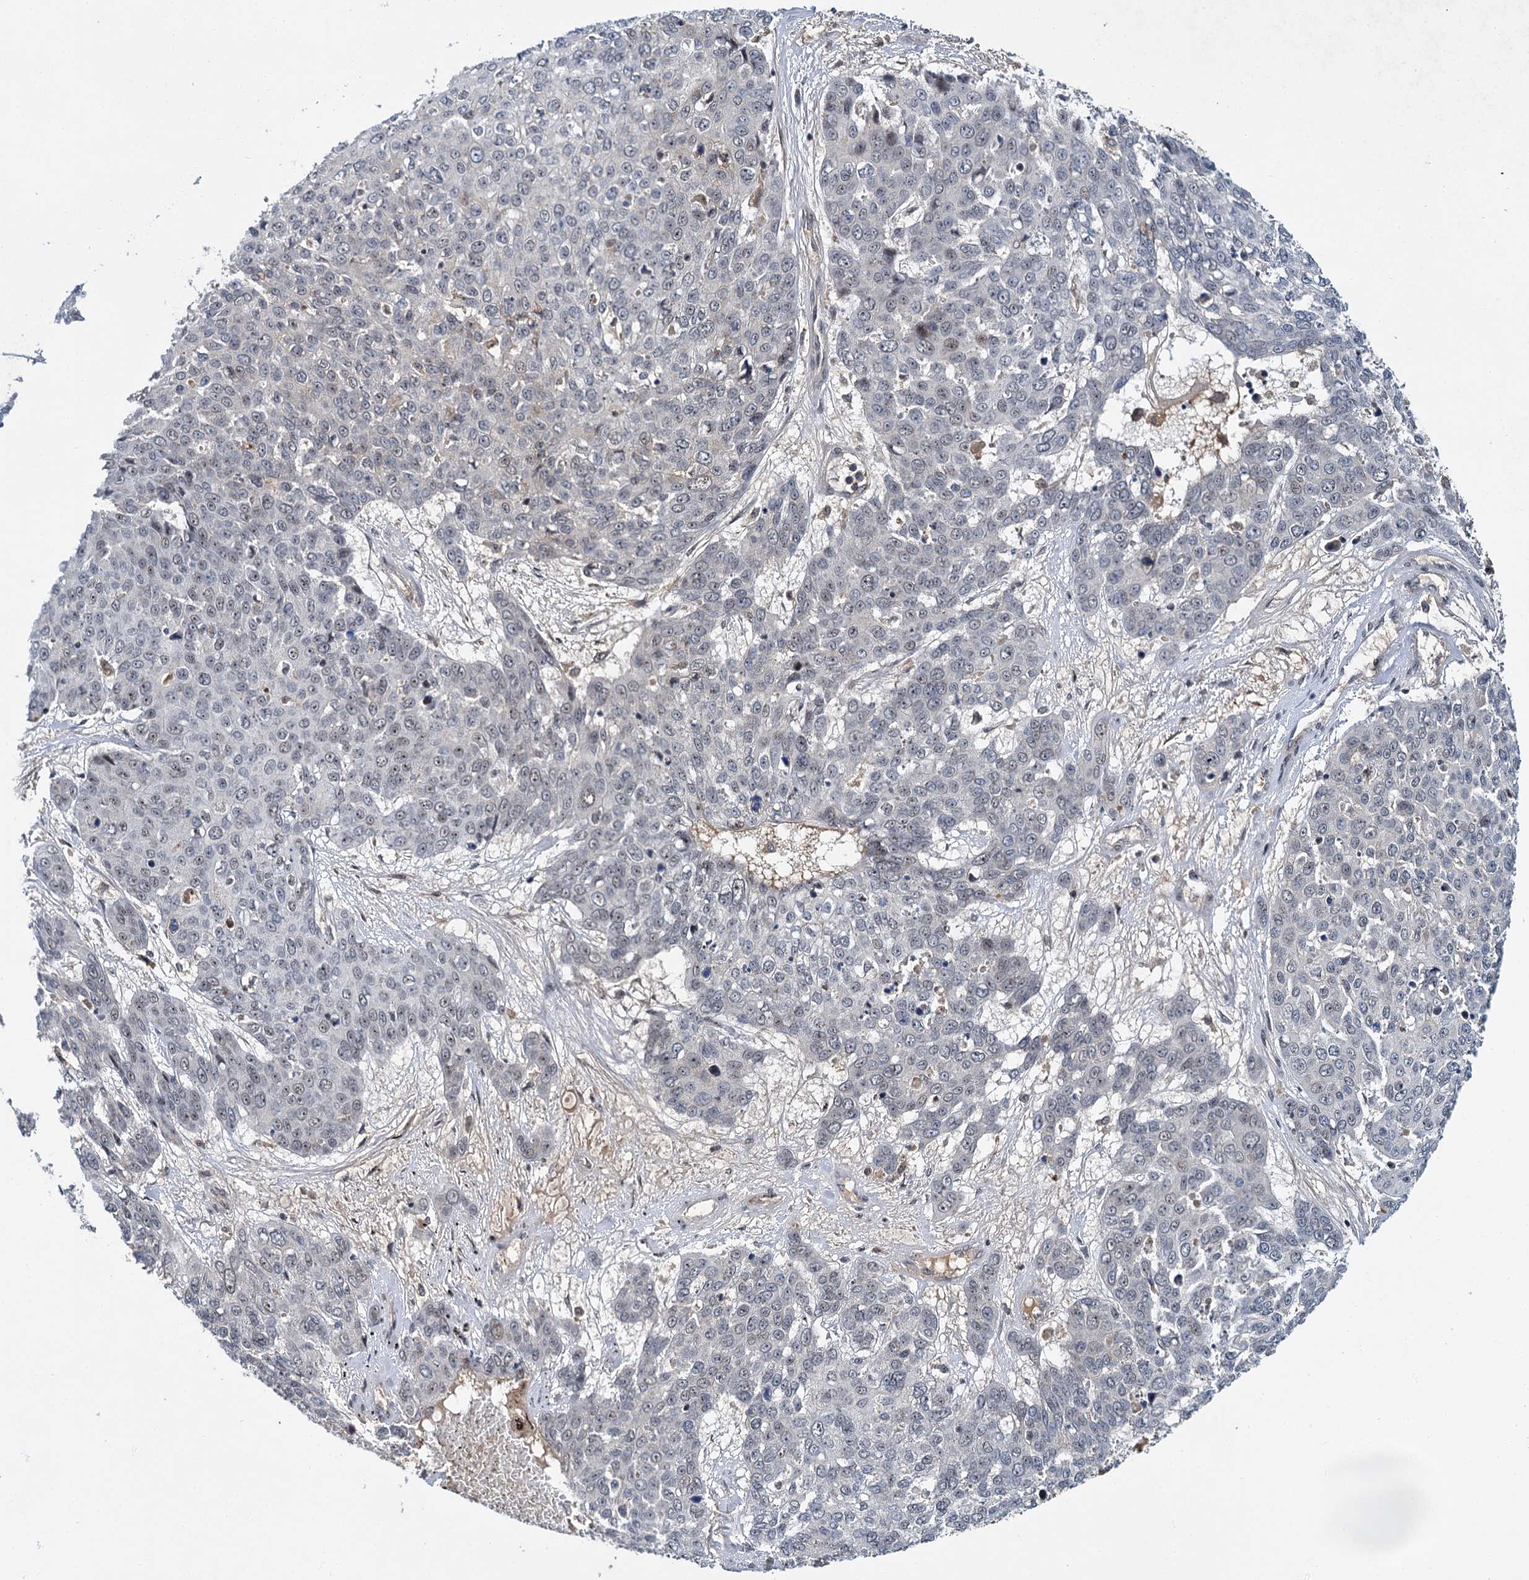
{"staining": {"intensity": "weak", "quantity": "<25%", "location": "nuclear"}, "tissue": "skin cancer", "cell_type": "Tumor cells", "image_type": "cancer", "snomed": [{"axis": "morphology", "description": "Squamous cell carcinoma, NOS"}, {"axis": "topography", "description": "Skin"}], "caption": "Immunohistochemistry (IHC) histopathology image of human skin cancer (squamous cell carcinoma) stained for a protein (brown), which displays no staining in tumor cells. (Brightfield microscopy of DAB (3,3'-diaminobenzidine) immunohistochemistry at high magnification).", "gene": "MBD6", "patient": {"sex": "male", "age": 71}}